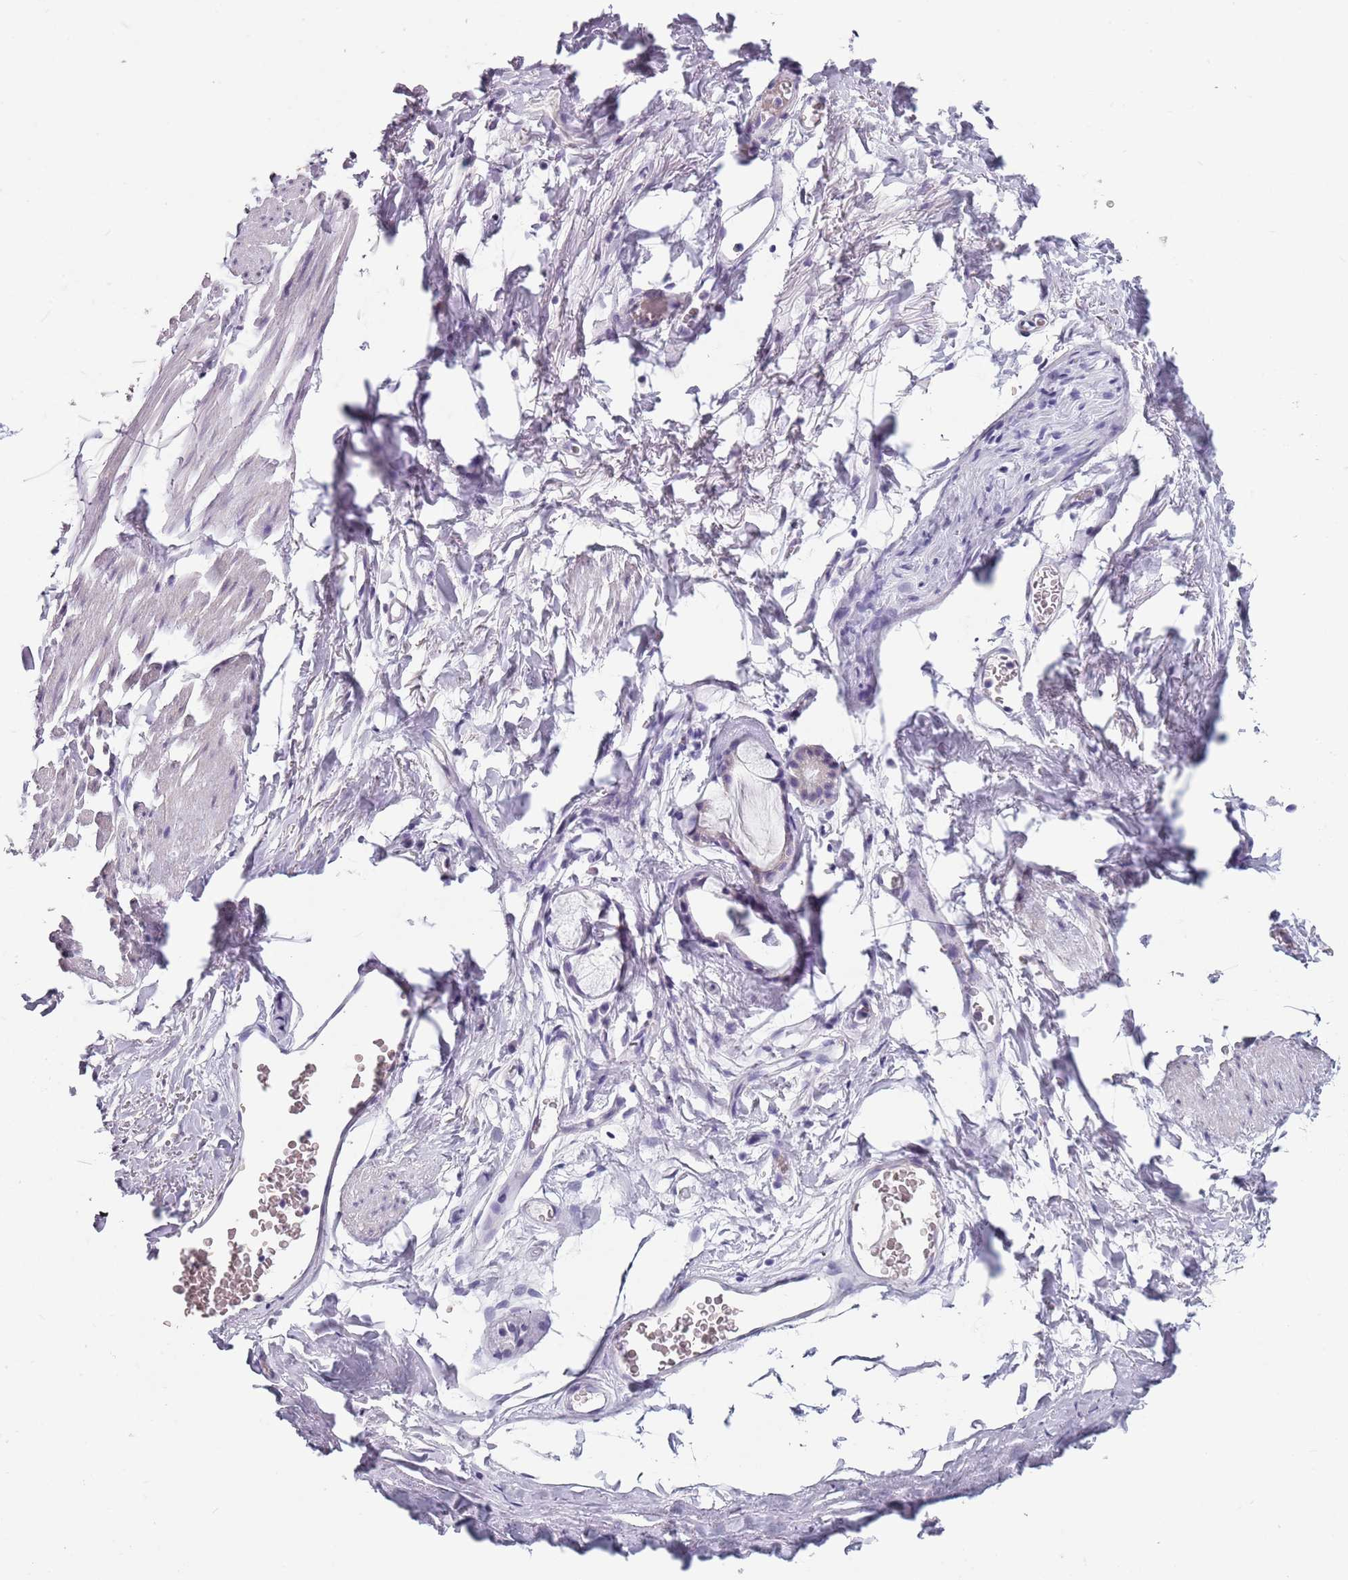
{"staining": {"intensity": "negative", "quantity": "none", "location": "none"}, "tissue": "adipose tissue", "cell_type": "Adipocytes", "image_type": "normal", "snomed": [{"axis": "morphology", "description": "Normal tissue, NOS"}, {"axis": "topography", "description": "Lymph node"}, {"axis": "topography", "description": "Bronchus"}], "caption": "This is a micrograph of immunohistochemistry staining of normal adipose tissue, which shows no positivity in adipocytes.", "gene": "SPESP1", "patient": {"sex": "male", "age": 63}}